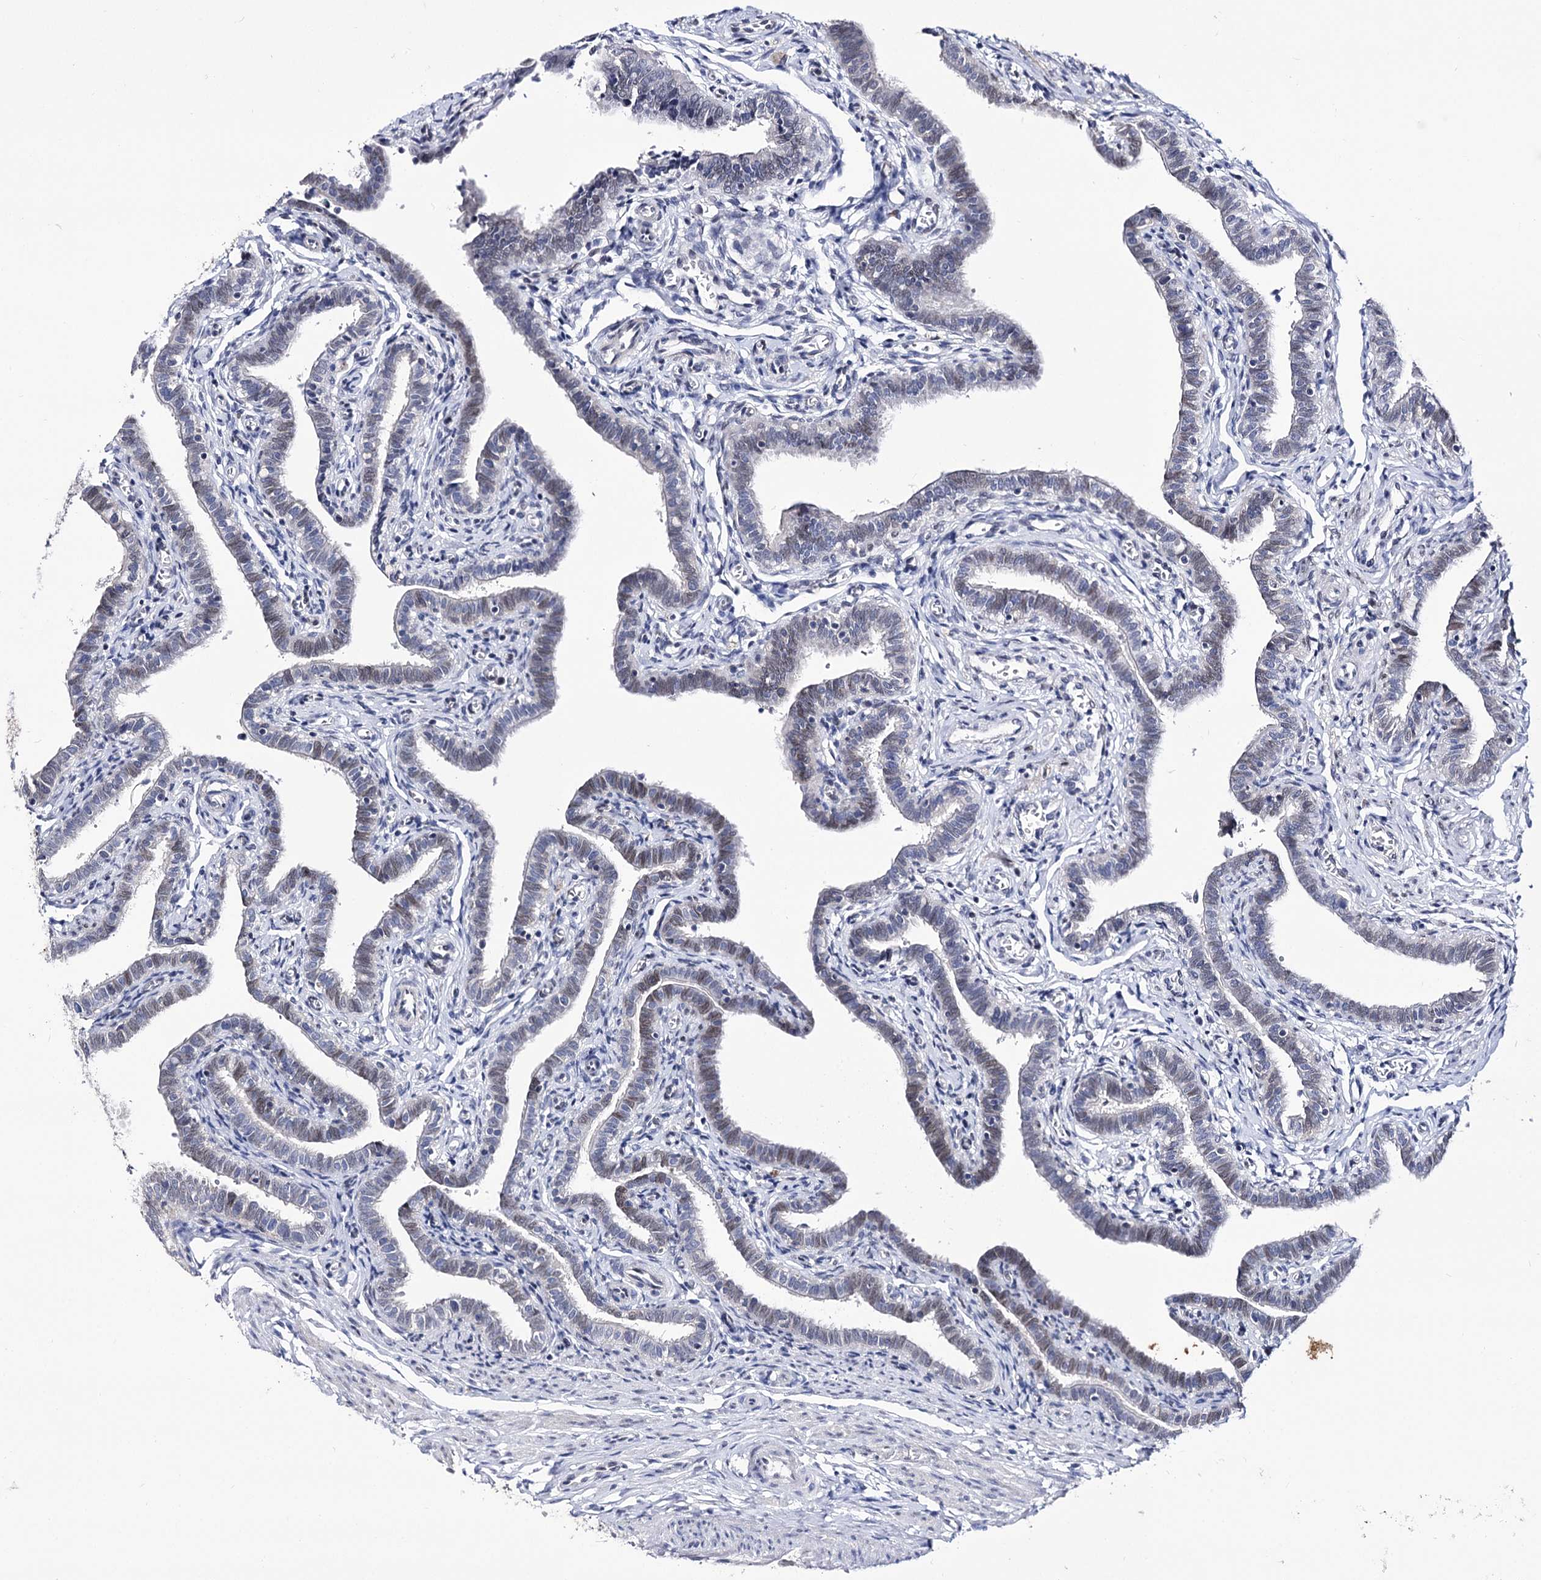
{"staining": {"intensity": "weak", "quantity": "25%-75%", "location": "cytoplasmic/membranous,nuclear"}, "tissue": "fallopian tube", "cell_type": "Glandular cells", "image_type": "normal", "snomed": [{"axis": "morphology", "description": "Normal tissue, NOS"}, {"axis": "topography", "description": "Fallopian tube"}], "caption": "Protein staining of benign fallopian tube displays weak cytoplasmic/membranous,nuclear expression in about 25%-75% of glandular cells. (Brightfield microscopy of DAB IHC at high magnification).", "gene": "TMEM201", "patient": {"sex": "female", "age": 36}}